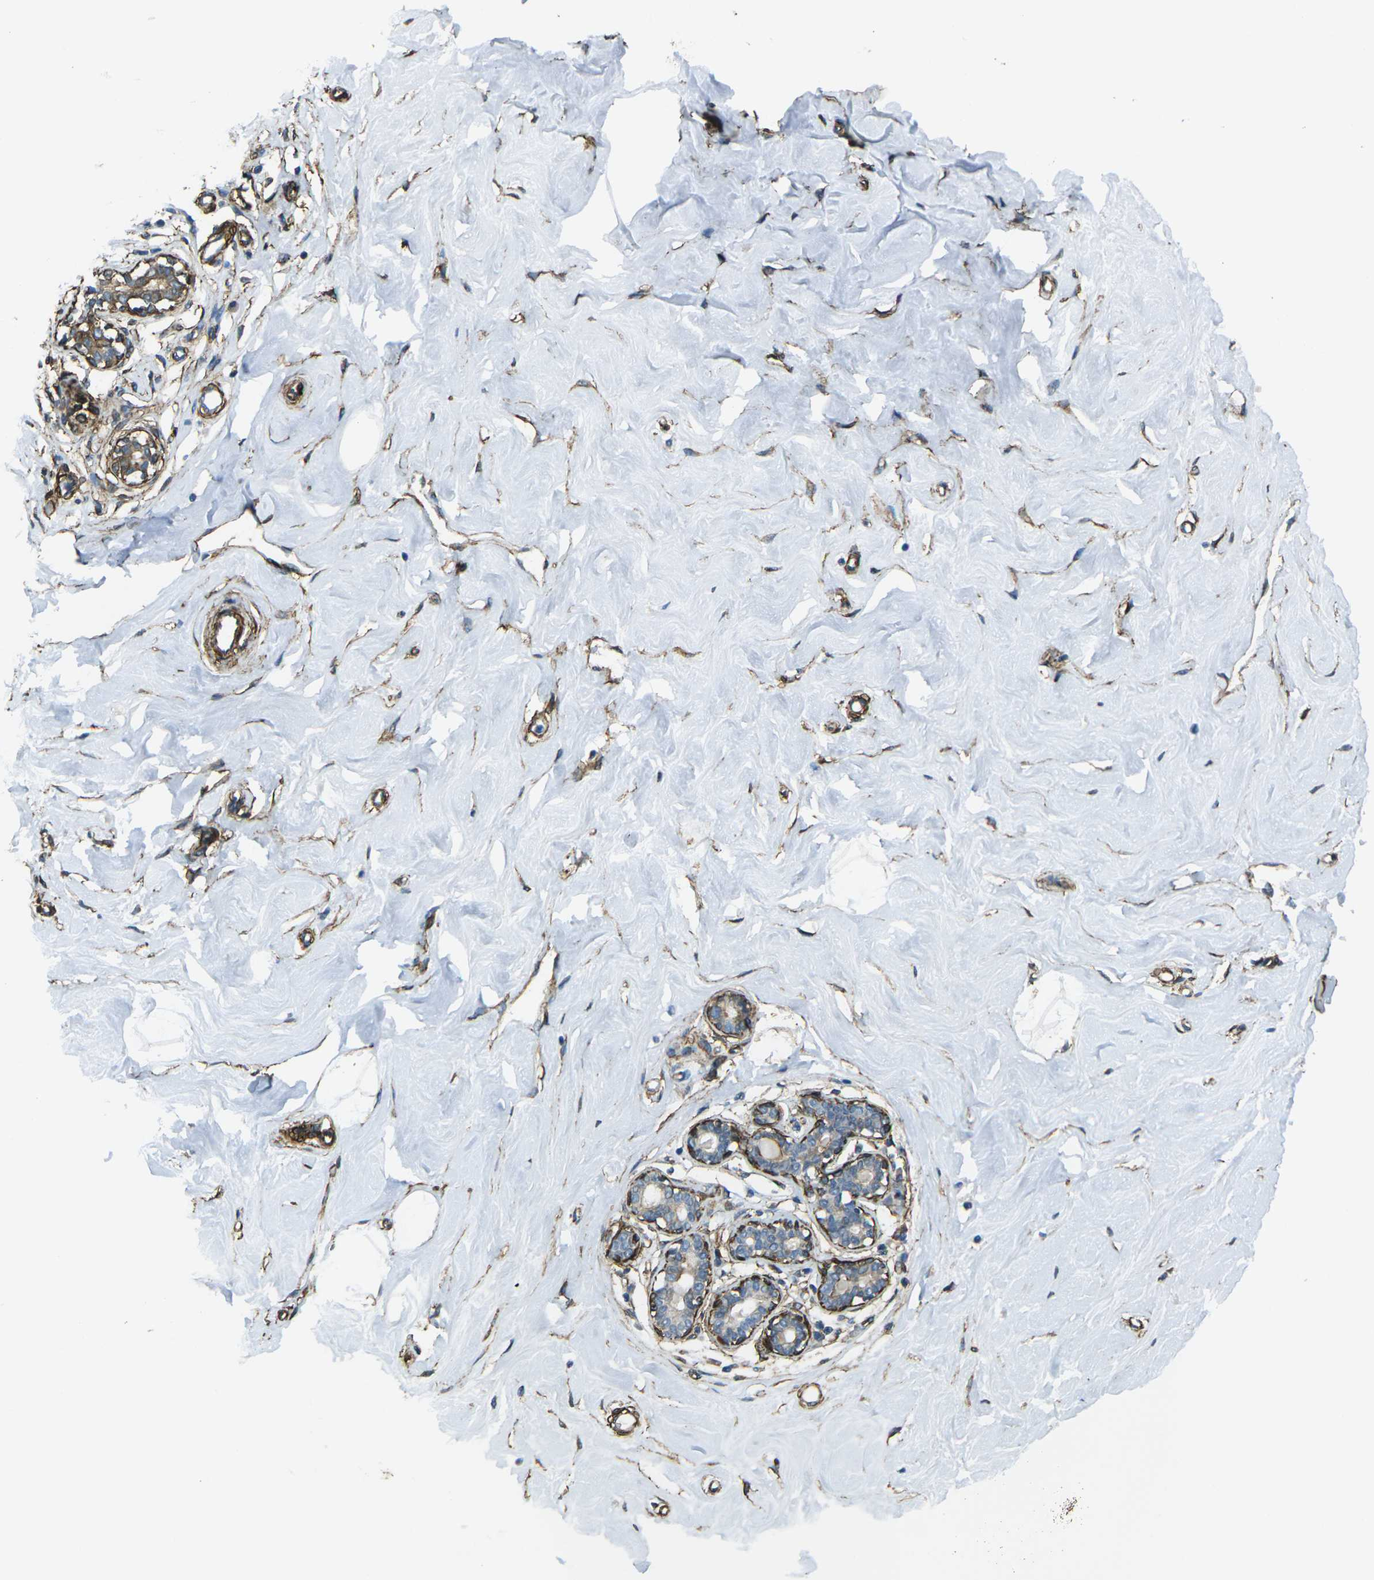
{"staining": {"intensity": "negative", "quantity": "none", "location": "none"}, "tissue": "breast", "cell_type": "Adipocytes", "image_type": "normal", "snomed": [{"axis": "morphology", "description": "Normal tissue, NOS"}, {"axis": "topography", "description": "Breast"}], "caption": "The histopathology image reveals no staining of adipocytes in benign breast.", "gene": "GRAMD1C", "patient": {"sex": "female", "age": 23}}